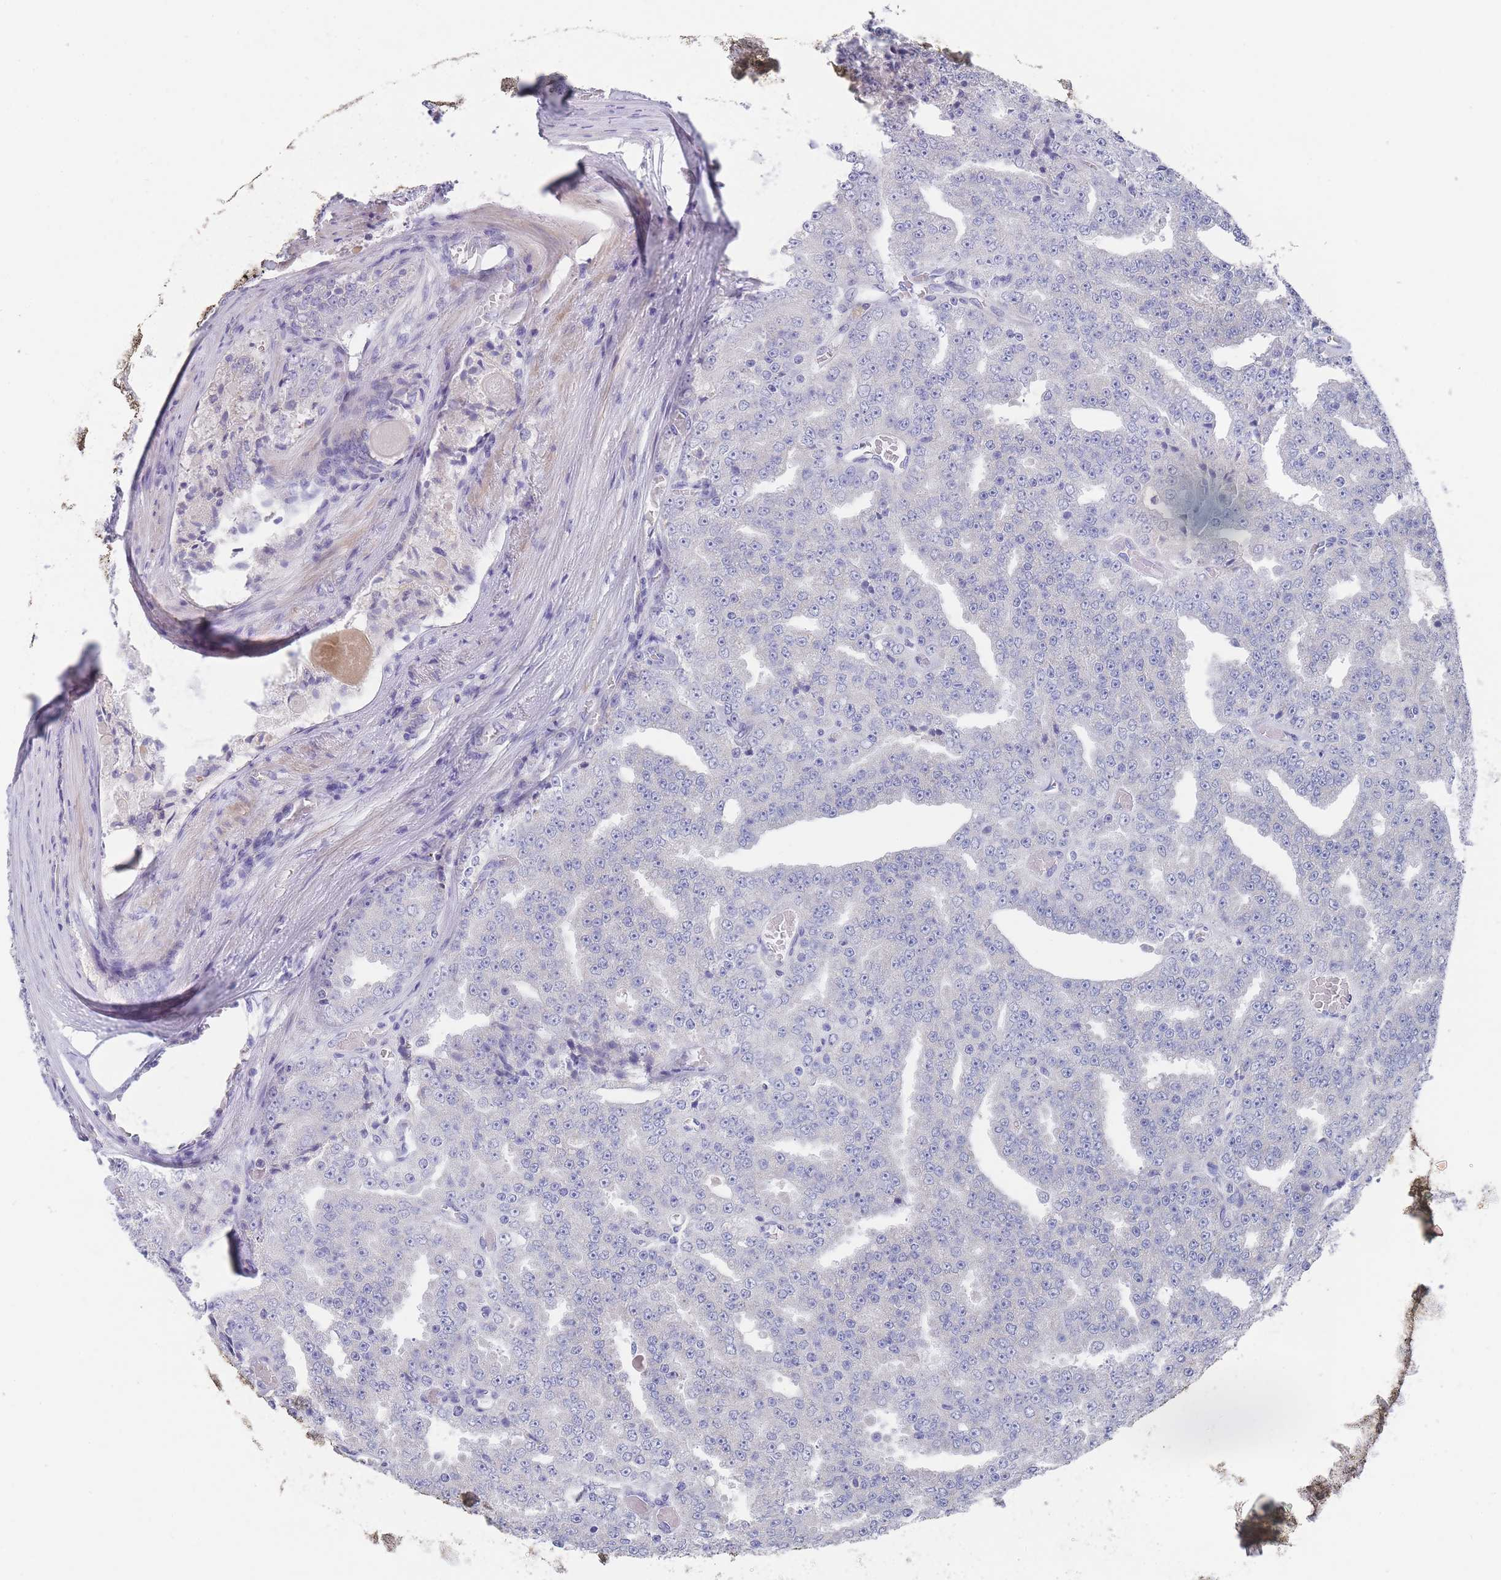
{"staining": {"intensity": "negative", "quantity": "none", "location": "none"}, "tissue": "prostate cancer", "cell_type": "Tumor cells", "image_type": "cancer", "snomed": [{"axis": "morphology", "description": "Adenocarcinoma, High grade"}, {"axis": "topography", "description": "Prostate"}], "caption": "Human prostate cancer (high-grade adenocarcinoma) stained for a protein using immunohistochemistry (IHC) shows no positivity in tumor cells.", "gene": "SCCPDH", "patient": {"sex": "male", "age": 63}}